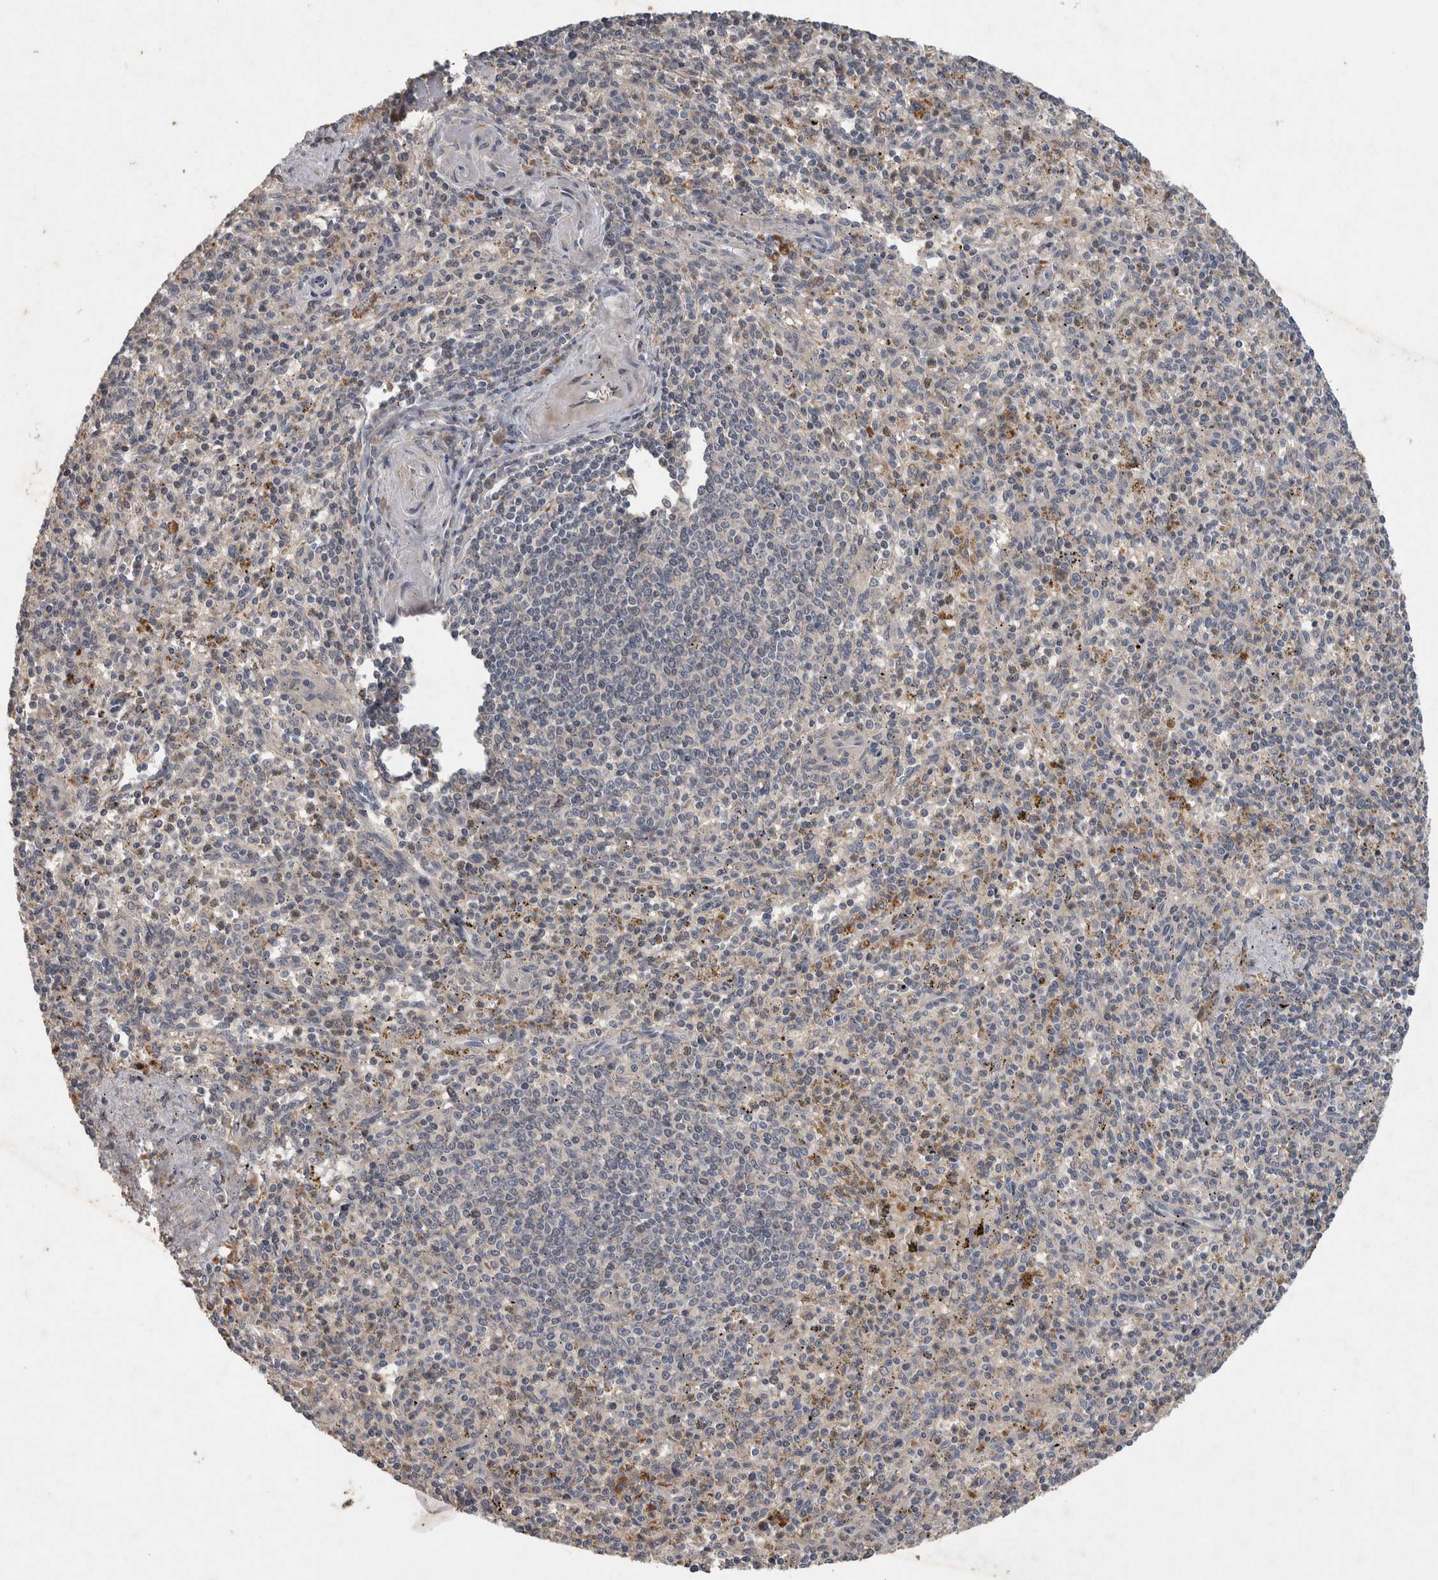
{"staining": {"intensity": "negative", "quantity": "none", "location": "none"}, "tissue": "spleen", "cell_type": "Cells in red pulp", "image_type": "normal", "snomed": [{"axis": "morphology", "description": "Normal tissue, NOS"}, {"axis": "topography", "description": "Spleen"}], "caption": "High magnification brightfield microscopy of unremarkable spleen stained with DAB (3,3'-diaminobenzidine) (brown) and counterstained with hematoxylin (blue): cells in red pulp show no significant positivity. Nuclei are stained in blue.", "gene": "CHRM3", "patient": {"sex": "male", "age": 72}}